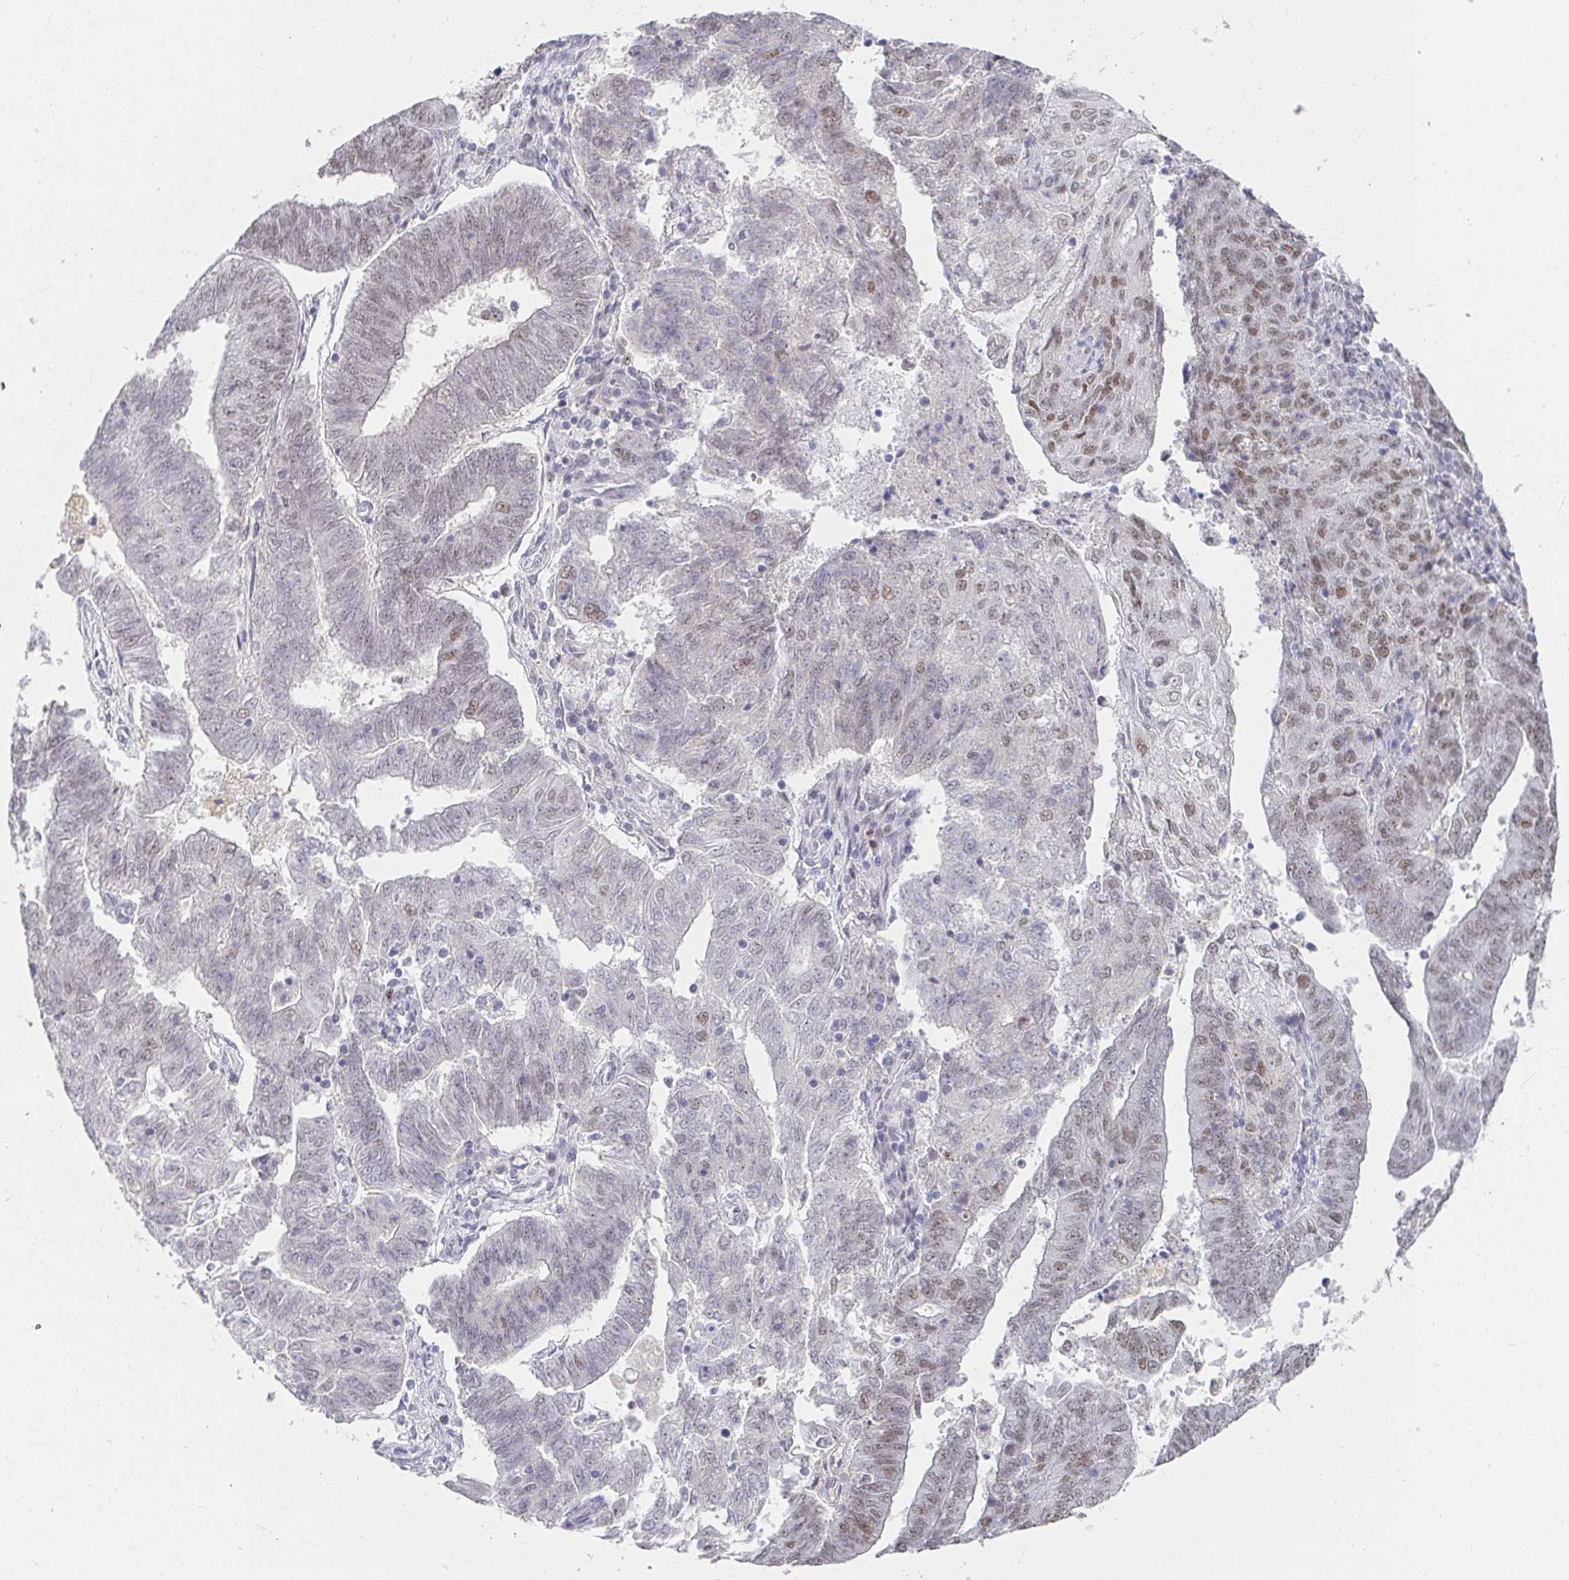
{"staining": {"intensity": "weak", "quantity": "<25%", "location": "nuclear"}, "tissue": "endometrial cancer", "cell_type": "Tumor cells", "image_type": "cancer", "snomed": [{"axis": "morphology", "description": "Adenocarcinoma, NOS"}, {"axis": "topography", "description": "Endometrium"}], "caption": "This histopathology image is of endometrial cancer stained with immunohistochemistry to label a protein in brown with the nuclei are counter-stained blue. There is no staining in tumor cells.", "gene": "RCOR1", "patient": {"sex": "female", "age": 82}}